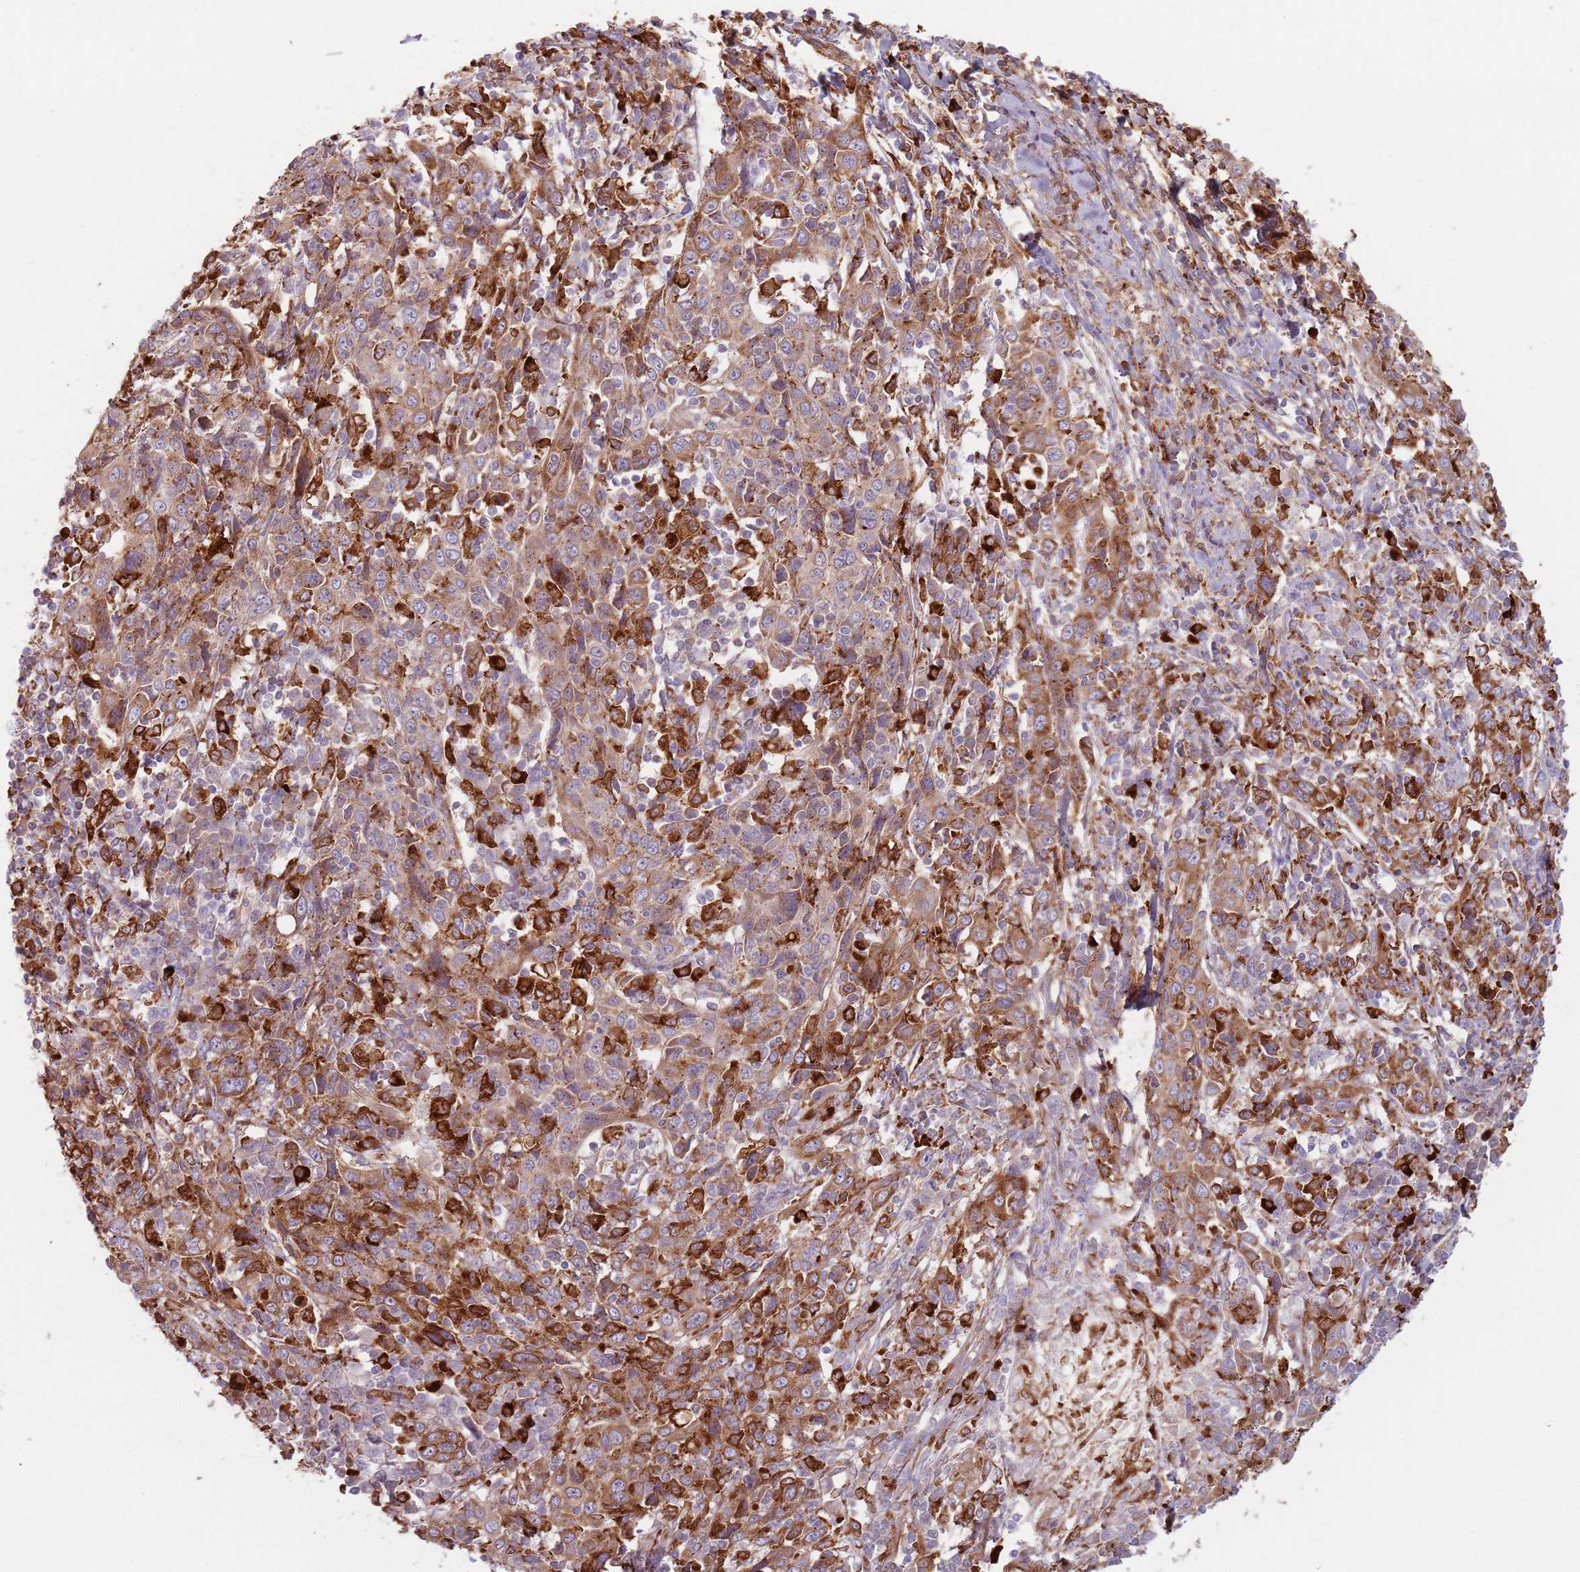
{"staining": {"intensity": "strong", "quantity": ">75%", "location": "cytoplasmic/membranous"}, "tissue": "cervical cancer", "cell_type": "Tumor cells", "image_type": "cancer", "snomed": [{"axis": "morphology", "description": "Squamous cell carcinoma, NOS"}, {"axis": "topography", "description": "Cervix"}], "caption": "Human cervical cancer stained for a protein (brown) reveals strong cytoplasmic/membranous positive staining in approximately >75% of tumor cells.", "gene": "COLGALT1", "patient": {"sex": "female", "age": 46}}